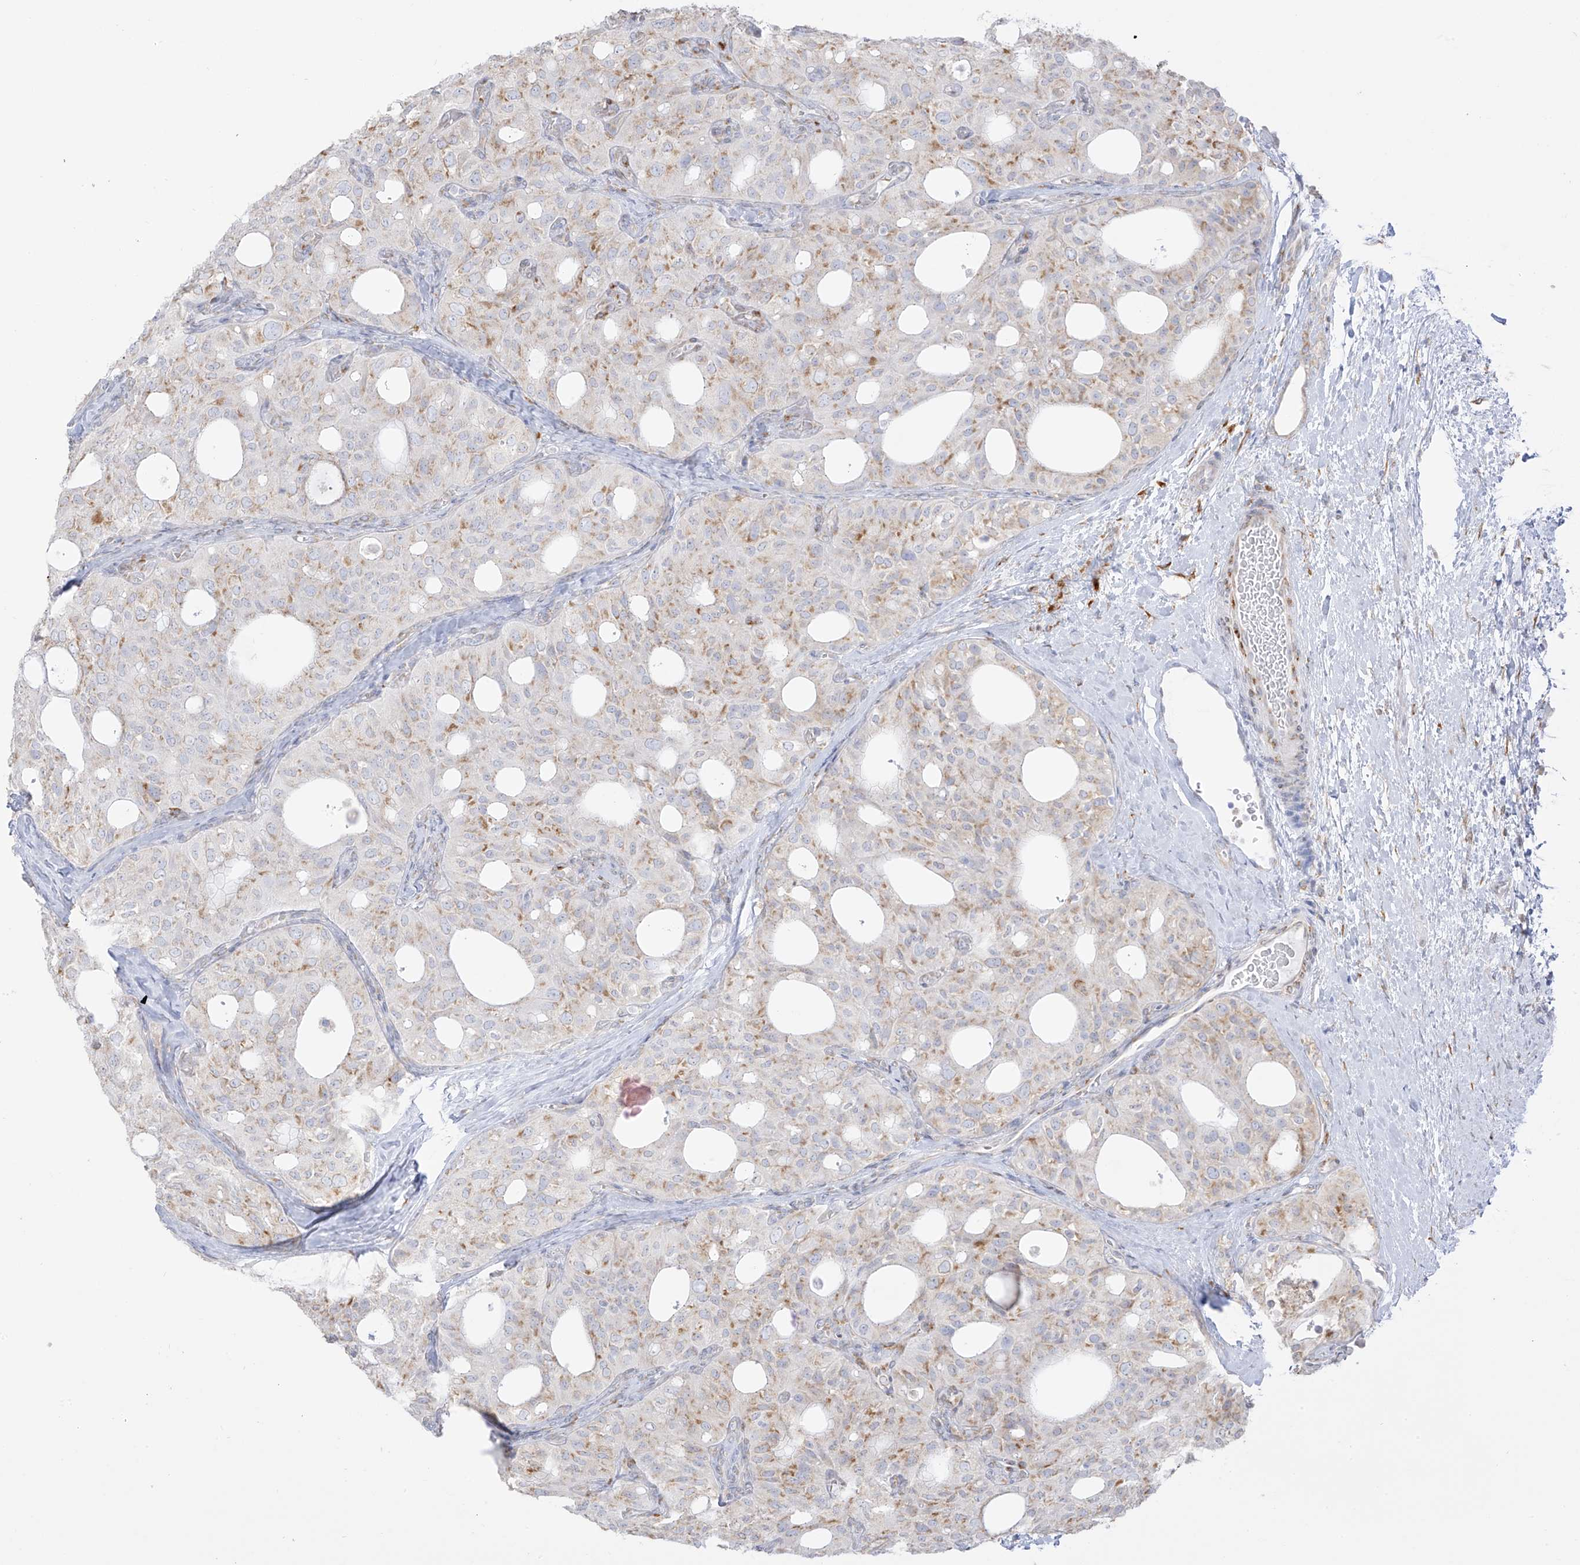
{"staining": {"intensity": "weak", "quantity": "<25%", "location": "cytoplasmic/membranous"}, "tissue": "thyroid cancer", "cell_type": "Tumor cells", "image_type": "cancer", "snomed": [{"axis": "morphology", "description": "Follicular adenoma carcinoma, NOS"}, {"axis": "topography", "description": "Thyroid gland"}], "caption": "High magnification brightfield microscopy of thyroid follicular adenoma carcinoma stained with DAB (3,3'-diaminobenzidine) (brown) and counterstained with hematoxylin (blue): tumor cells show no significant positivity. (DAB immunohistochemistry, high magnification).", "gene": "LRRC59", "patient": {"sex": "male", "age": 75}}